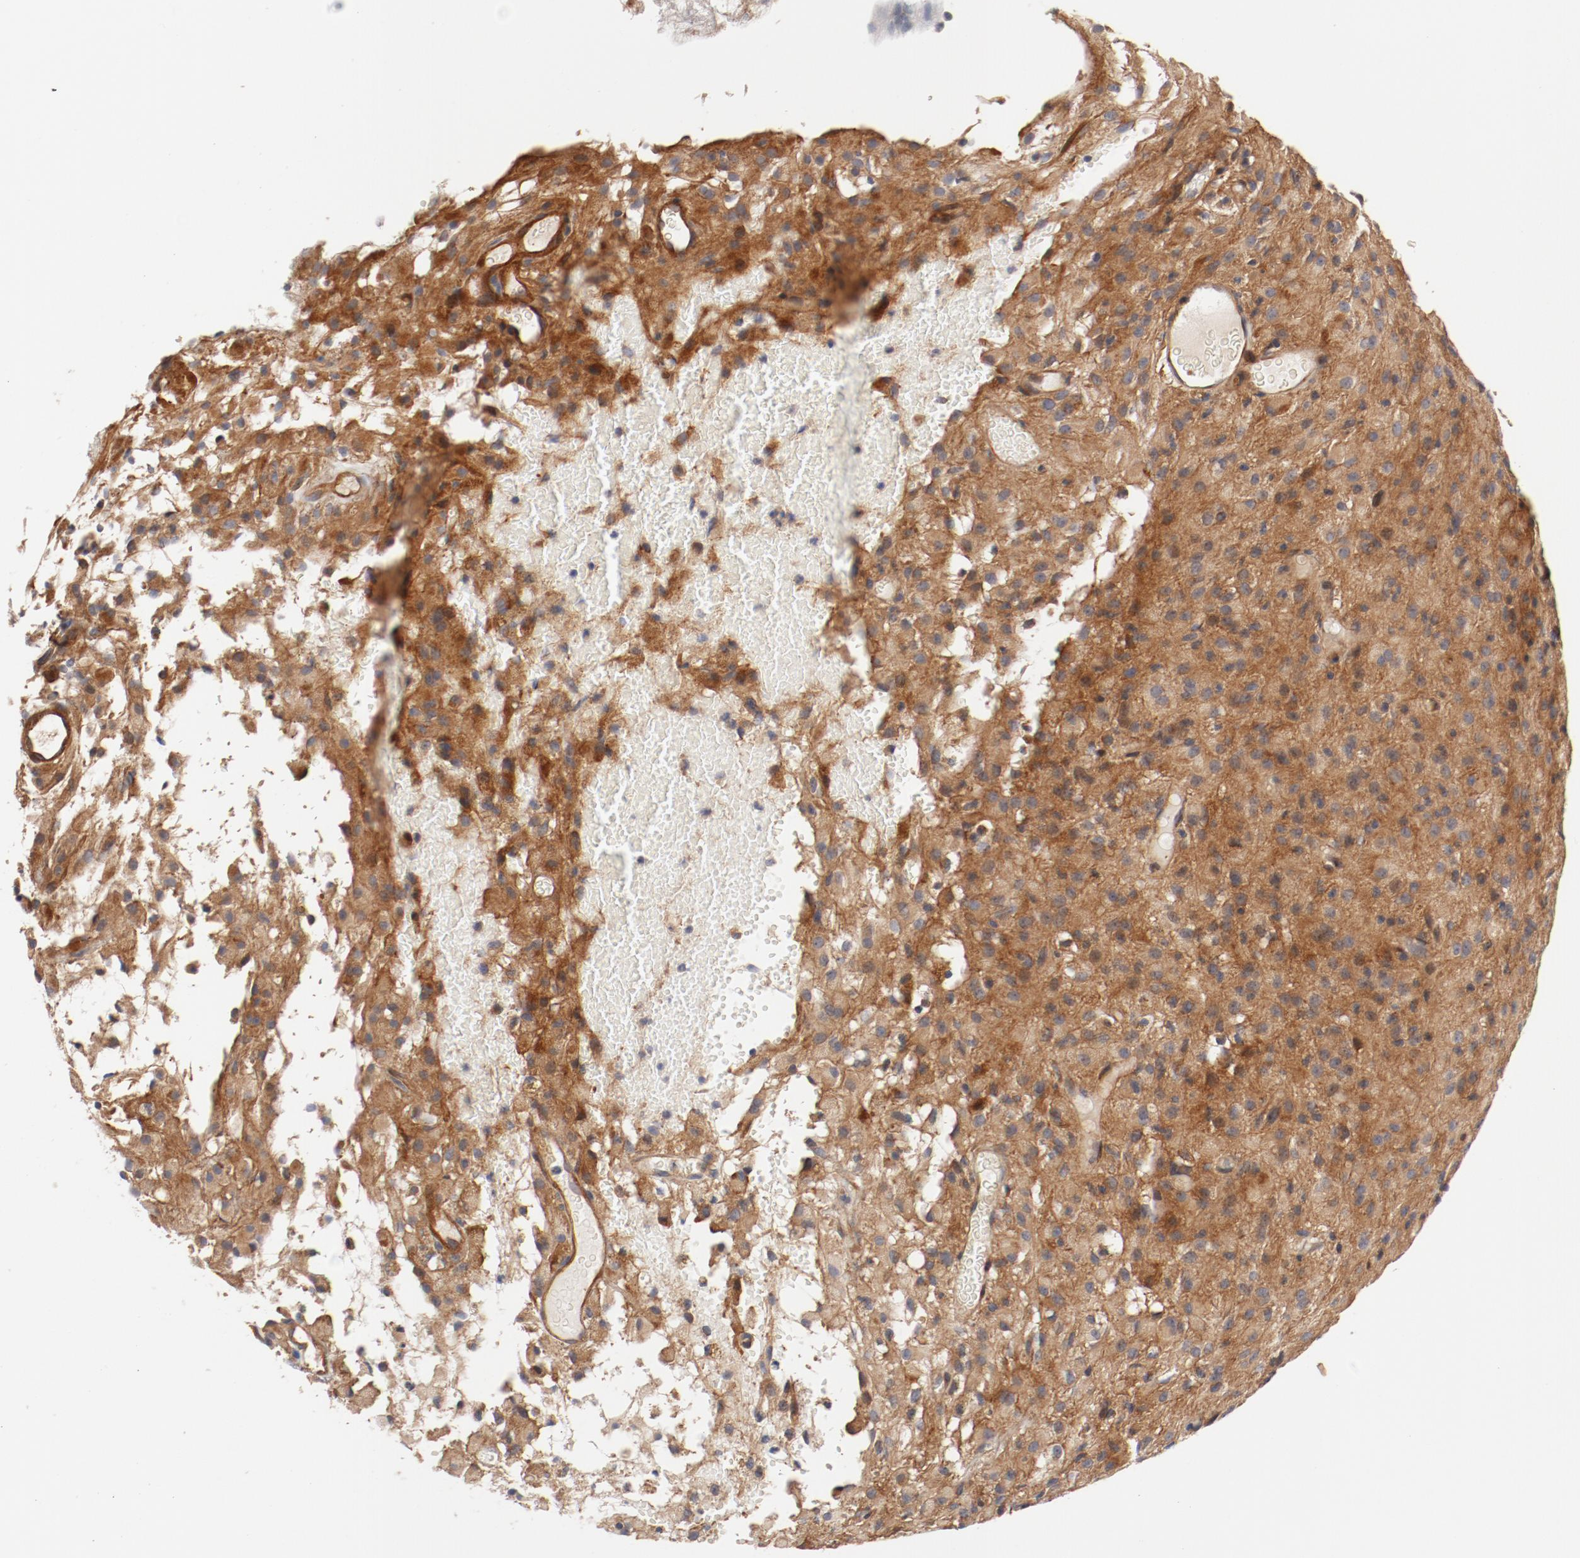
{"staining": {"intensity": "moderate", "quantity": ">75%", "location": "cytoplasmic/membranous"}, "tissue": "glioma", "cell_type": "Tumor cells", "image_type": "cancer", "snomed": [{"axis": "morphology", "description": "Glioma, malignant, High grade"}, {"axis": "topography", "description": "Brain"}], "caption": "Immunohistochemistry micrograph of neoplastic tissue: glioma stained using IHC demonstrates medium levels of moderate protein expression localized specifically in the cytoplasmic/membranous of tumor cells, appearing as a cytoplasmic/membranous brown color.", "gene": "PITPNM2", "patient": {"sex": "female", "age": 59}}